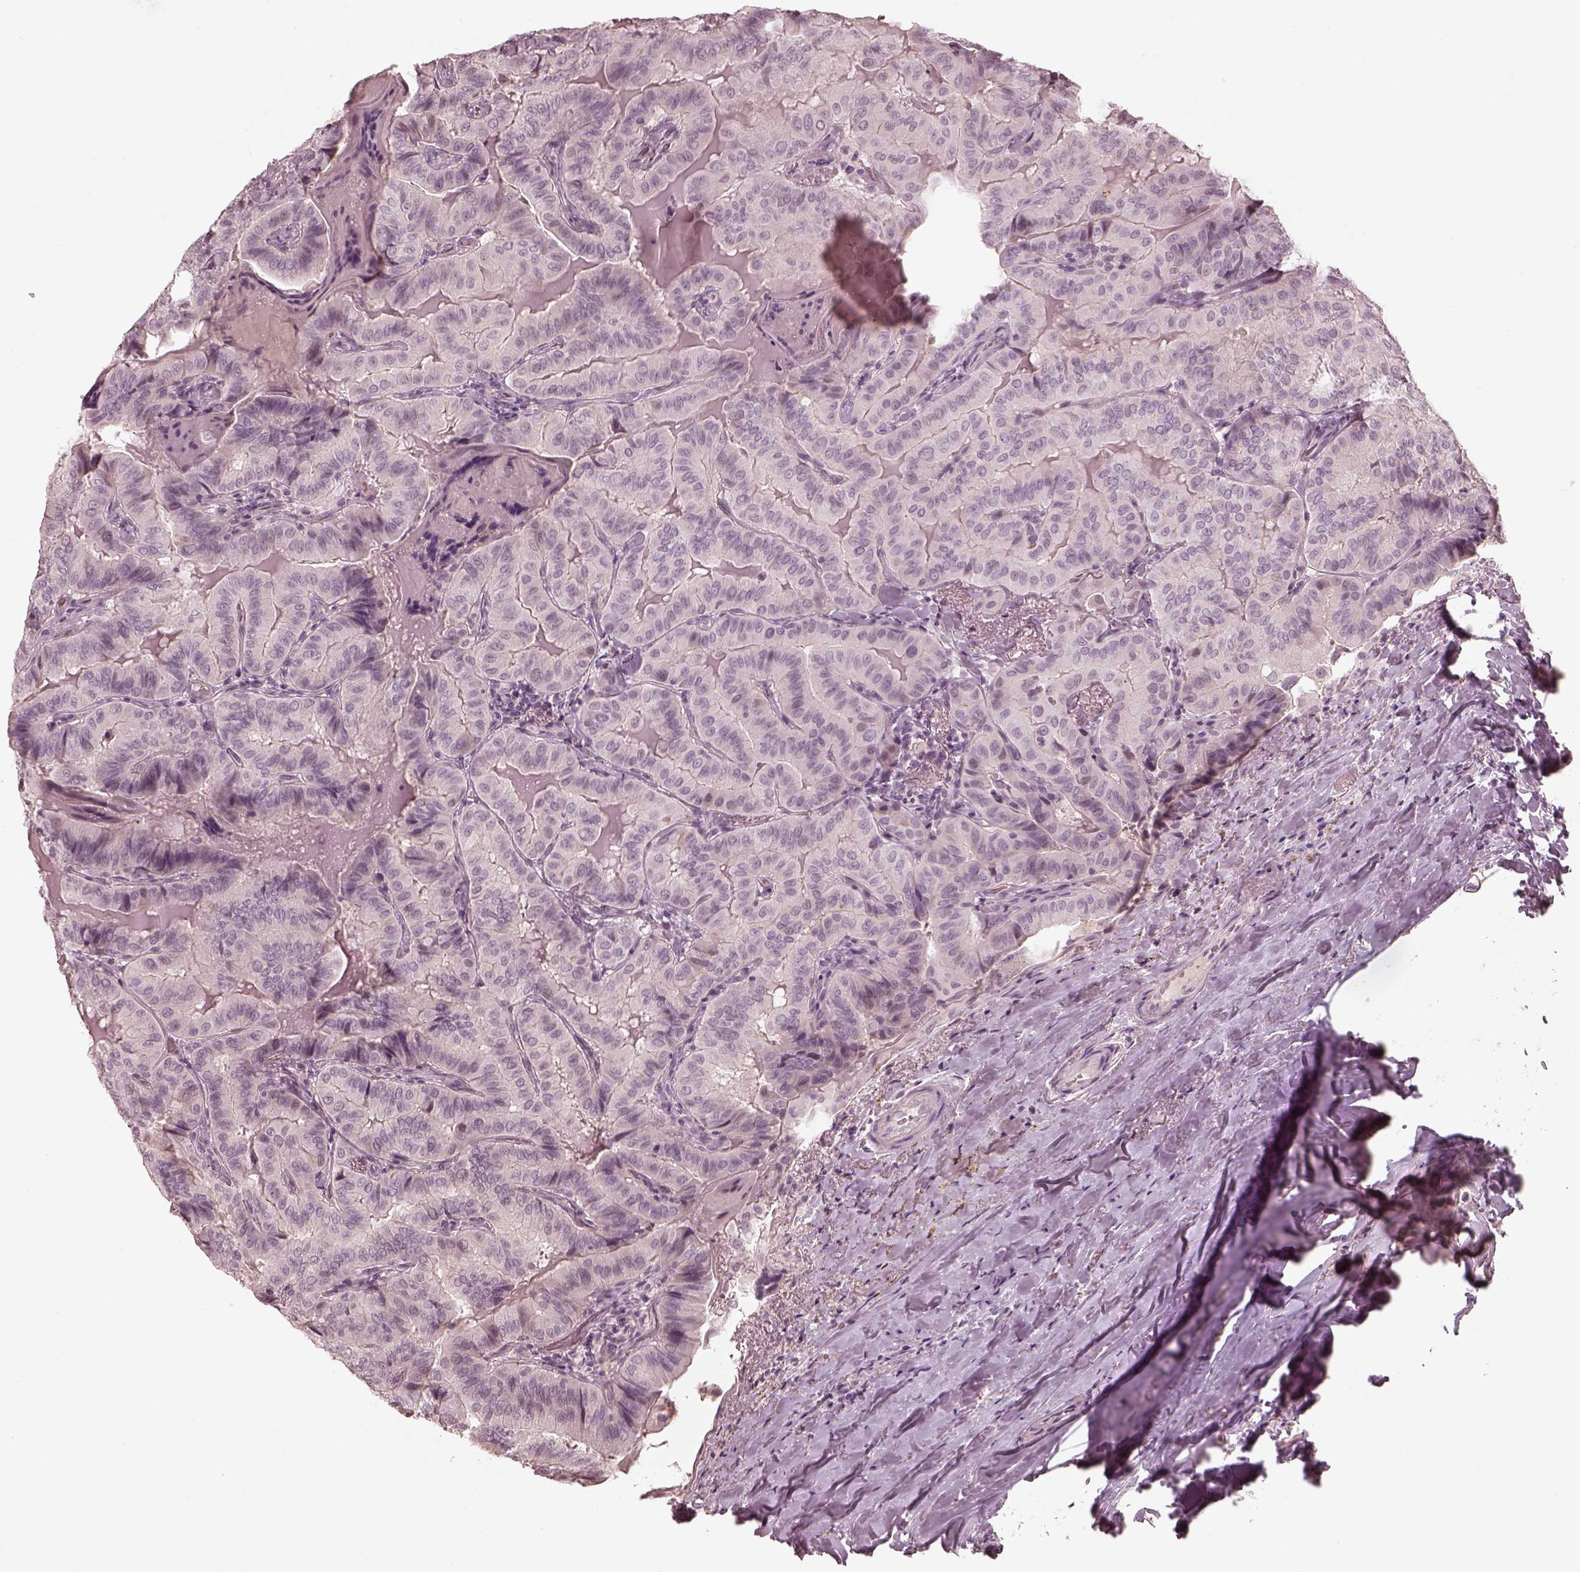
{"staining": {"intensity": "negative", "quantity": "none", "location": "none"}, "tissue": "thyroid cancer", "cell_type": "Tumor cells", "image_type": "cancer", "snomed": [{"axis": "morphology", "description": "Papillary adenocarcinoma, NOS"}, {"axis": "topography", "description": "Thyroid gland"}], "caption": "Immunohistochemical staining of human thyroid cancer exhibits no significant positivity in tumor cells.", "gene": "ADRB3", "patient": {"sex": "female", "age": 68}}